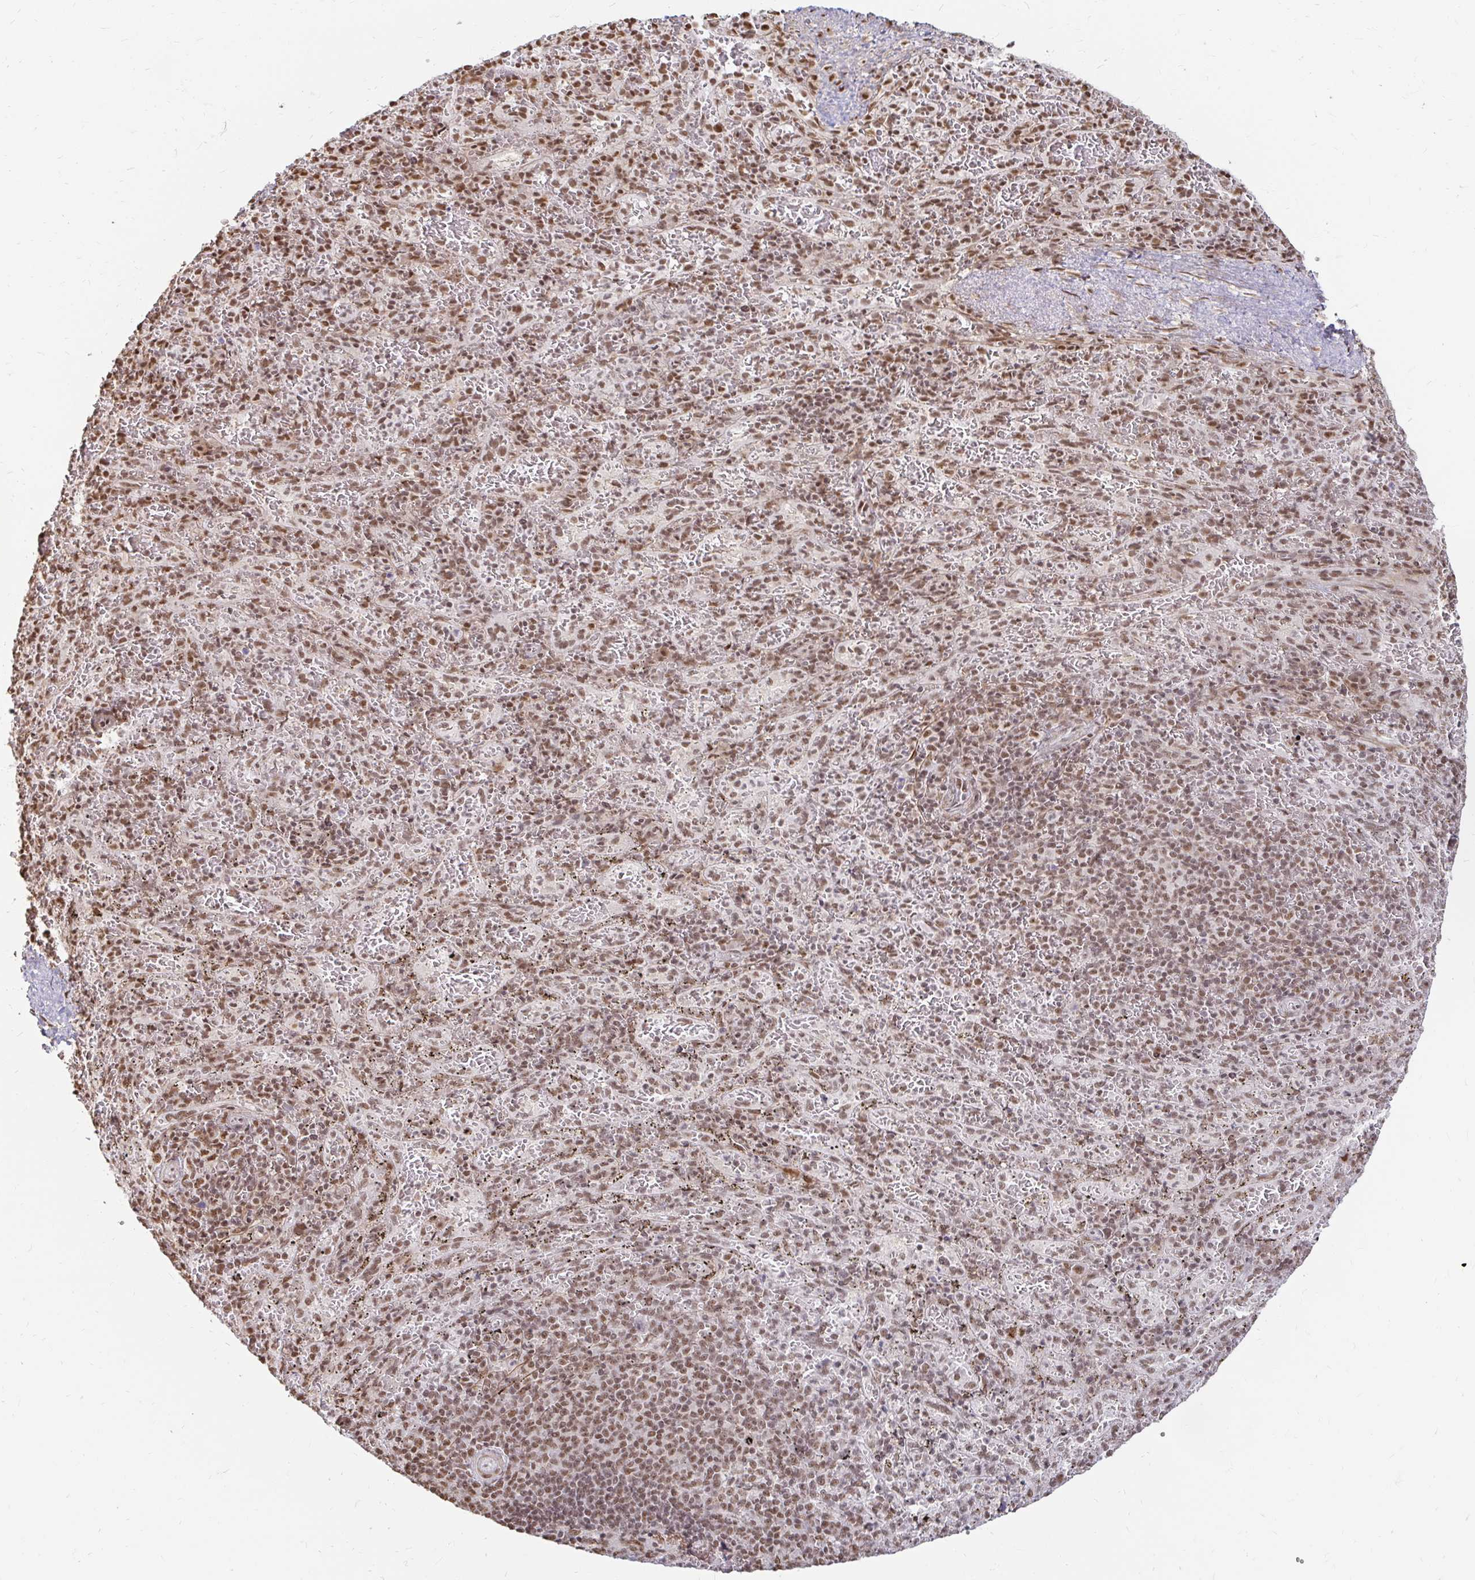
{"staining": {"intensity": "moderate", "quantity": "25%-75%", "location": "nuclear"}, "tissue": "spleen", "cell_type": "Cells in red pulp", "image_type": "normal", "snomed": [{"axis": "morphology", "description": "Normal tissue, NOS"}, {"axis": "topography", "description": "Spleen"}], "caption": "Spleen stained for a protein (brown) displays moderate nuclear positive expression in about 25%-75% of cells in red pulp.", "gene": "HNRNPU", "patient": {"sex": "male", "age": 57}}